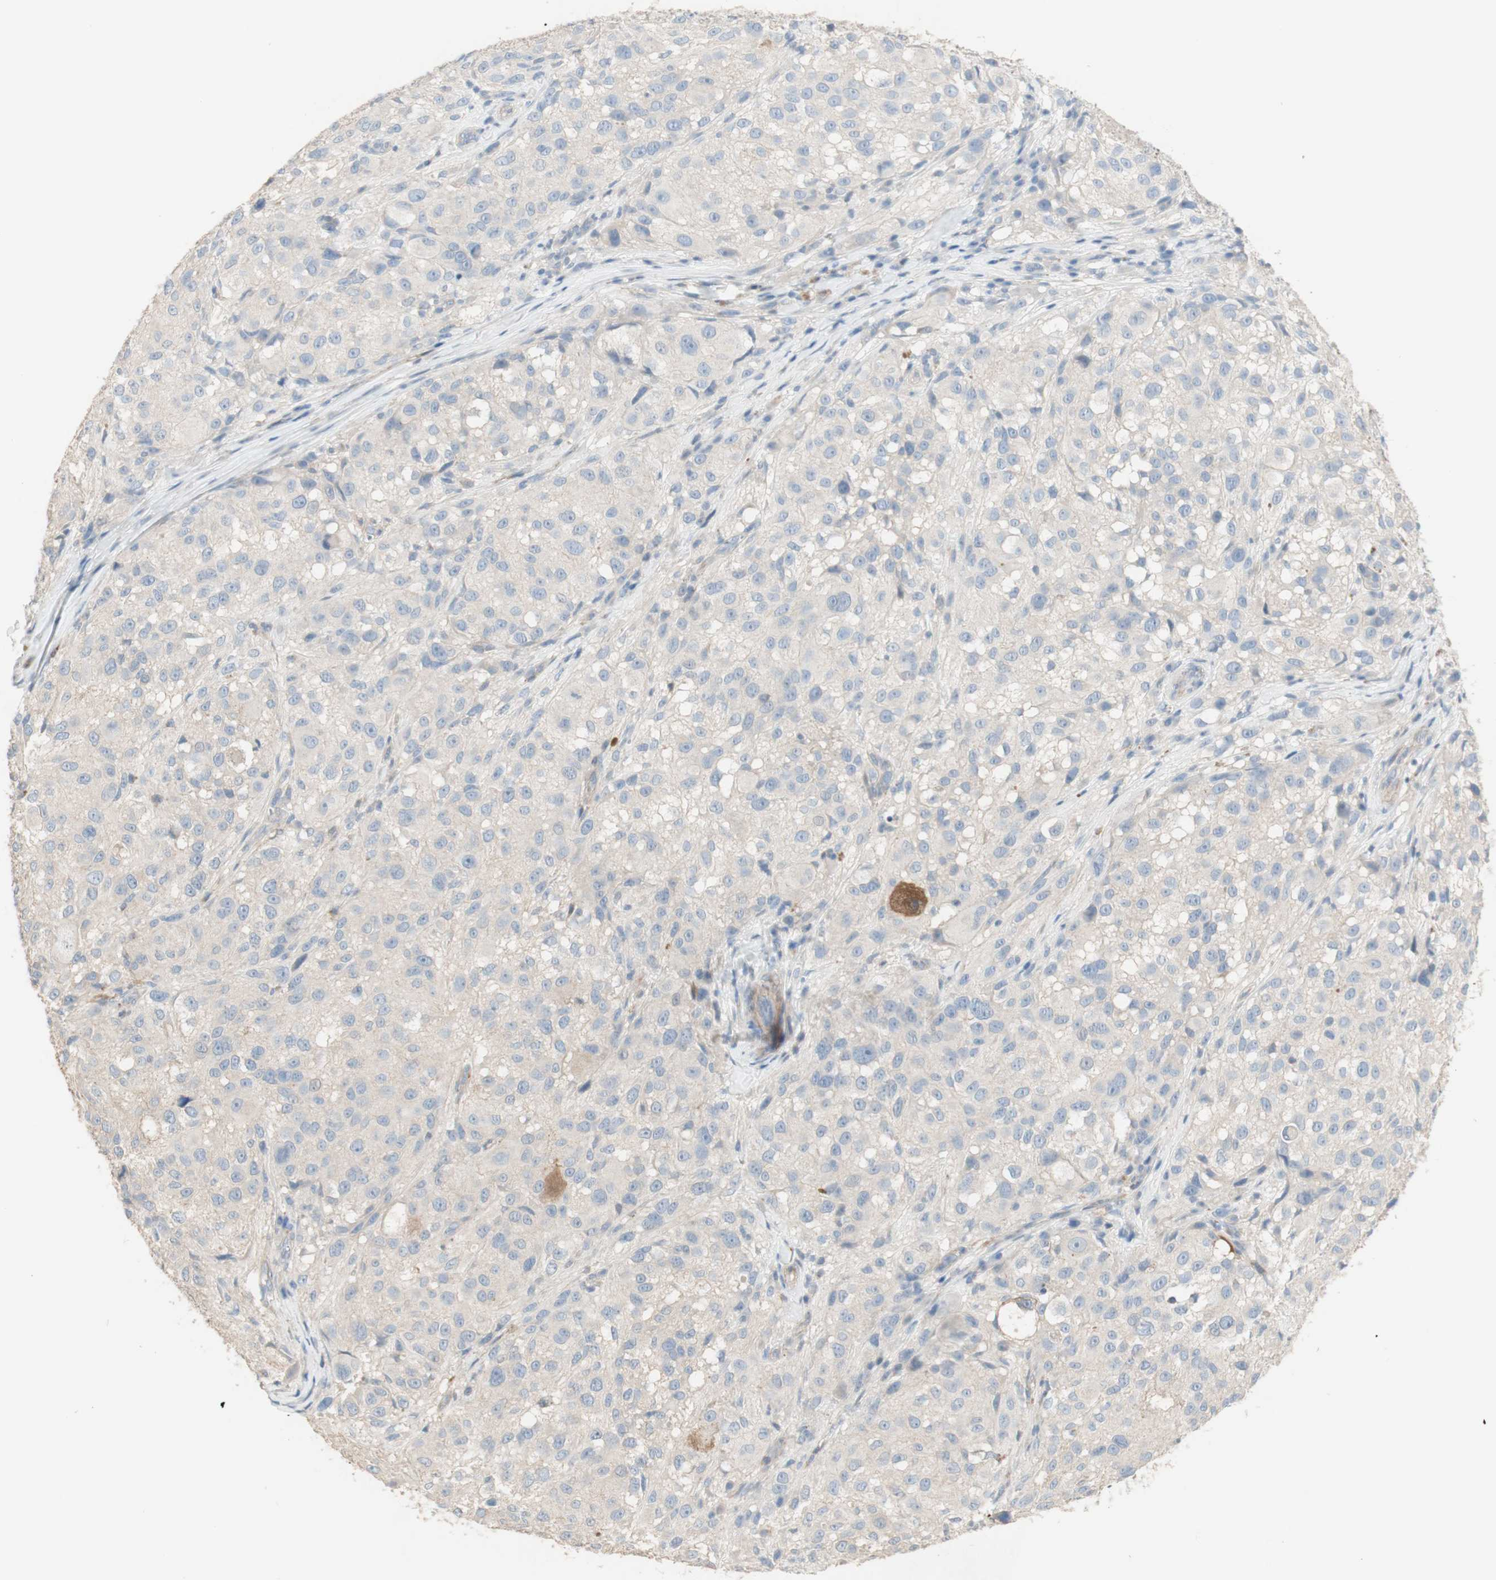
{"staining": {"intensity": "moderate", "quantity": "<25%", "location": "cytoplasmic/membranous"}, "tissue": "melanoma", "cell_type": "Tumor cells", "image_type": "cancer", "snomed": [{"axis": "morphology", "description": "Necrosis, NOS"}, {"axis": "morphology", "description": "Malignant melanoma, NOS"}, {"axis": "topography", "description": "Skin"}], "caption": "There is low levels of moderate cytoplasmic/membranous staining in tumor cells of melanoma, as demonstrated by immunohistochemical staining (brown color).", "gene": "MANEA", "patient": {"sex": "female", "age": 87}}